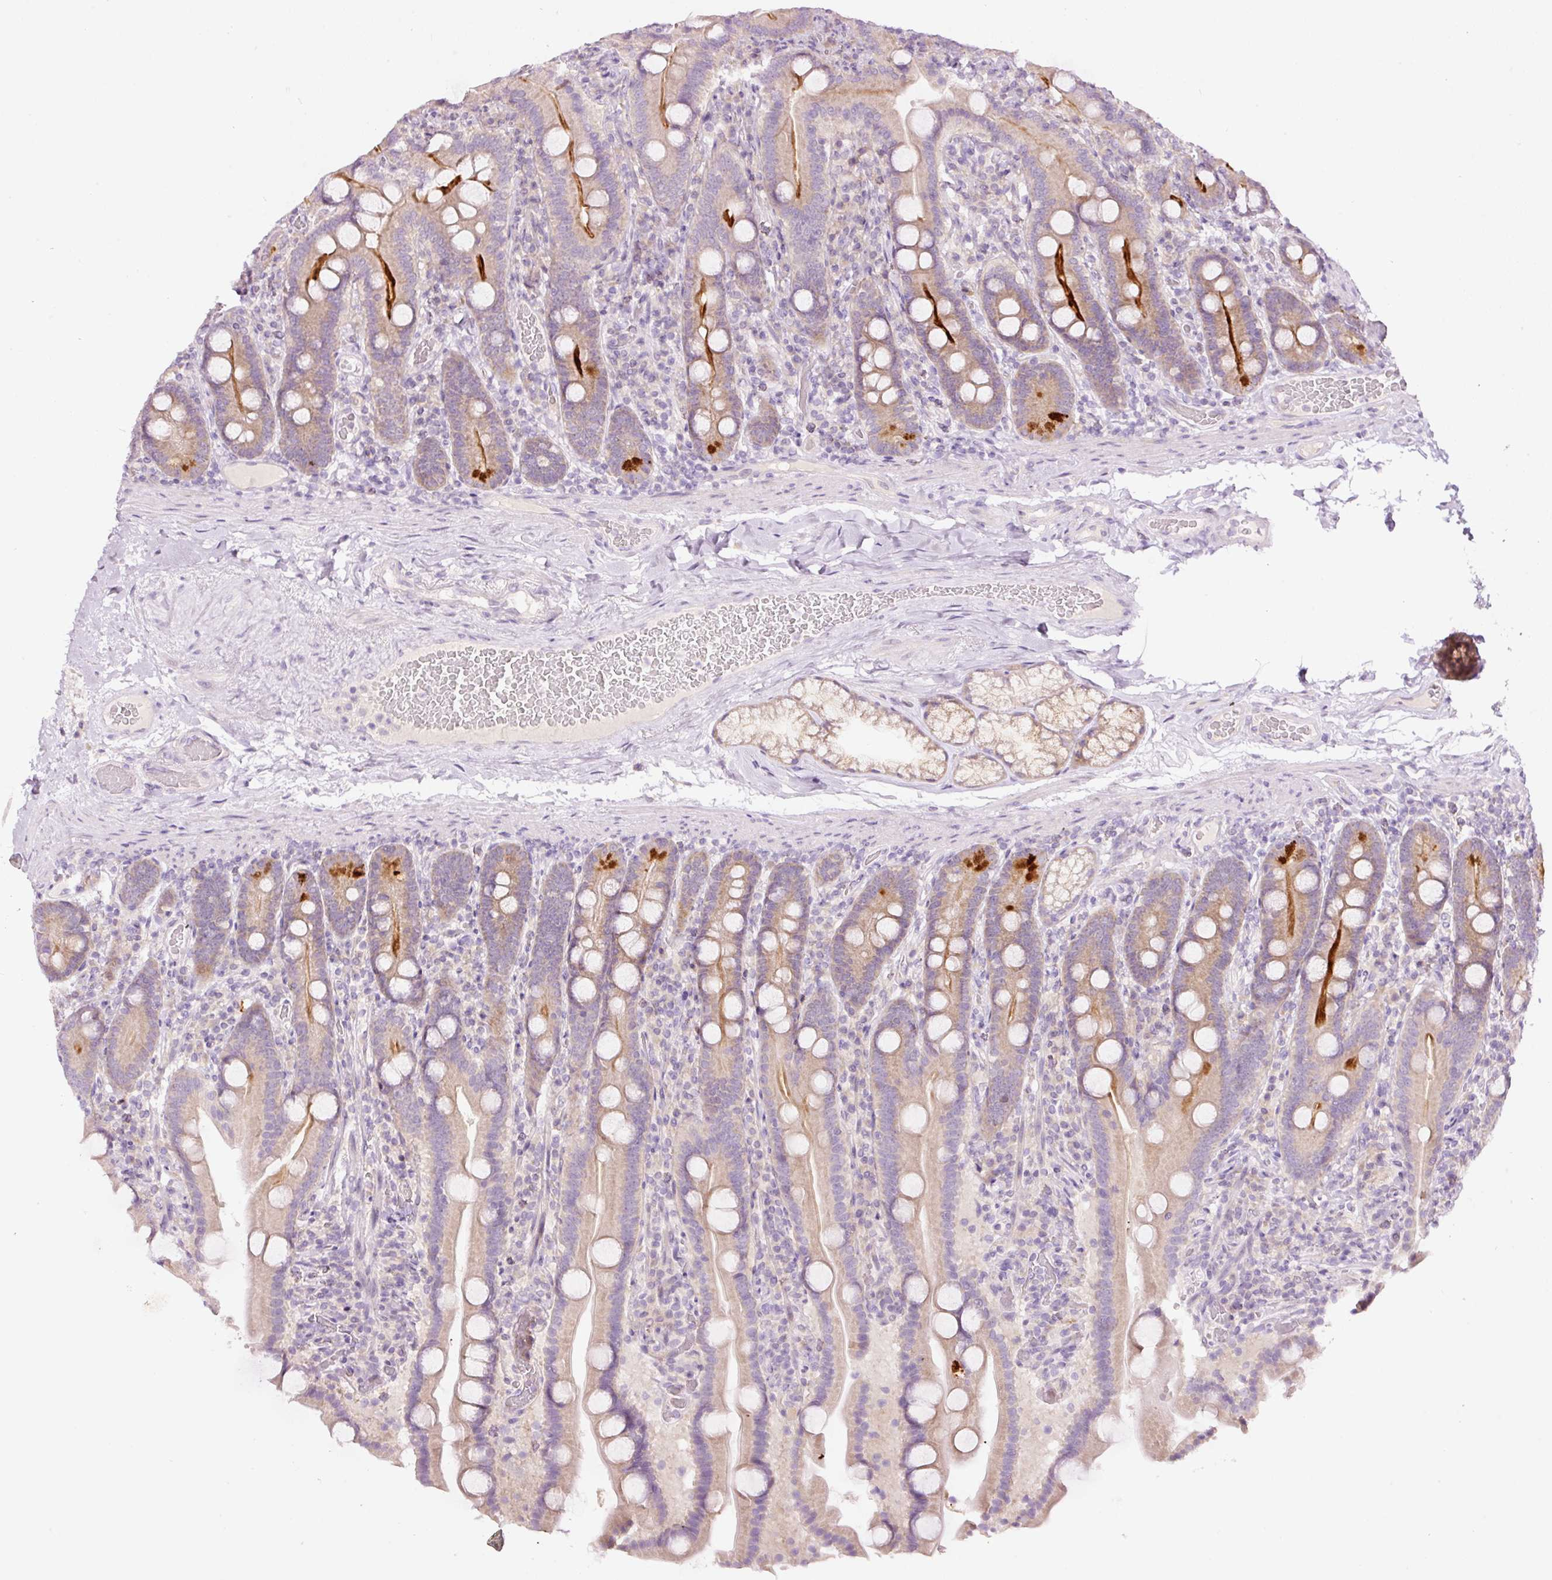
{"staining": {"intensity": "strong", "quantity": "<25%", "location": "cytoplasmic/membranous"}, "tissue": "duodenum", "cell_type": "Glandular cells", "image_type": "normal", "snomed": [{"axis": "morphology", "description": "Normal tissue, NOS"}, {"axis": "topography", "description": "Duodenum"}], "caption": "Approximately <25% of glandular cells in unremarkable duodenum reveal strong cytoplasmic/membranous protein staining as visualized by brown immunohistochemical staining.", "gene": "RSPO2", "patient": {"sex": "male", "age": 55}}